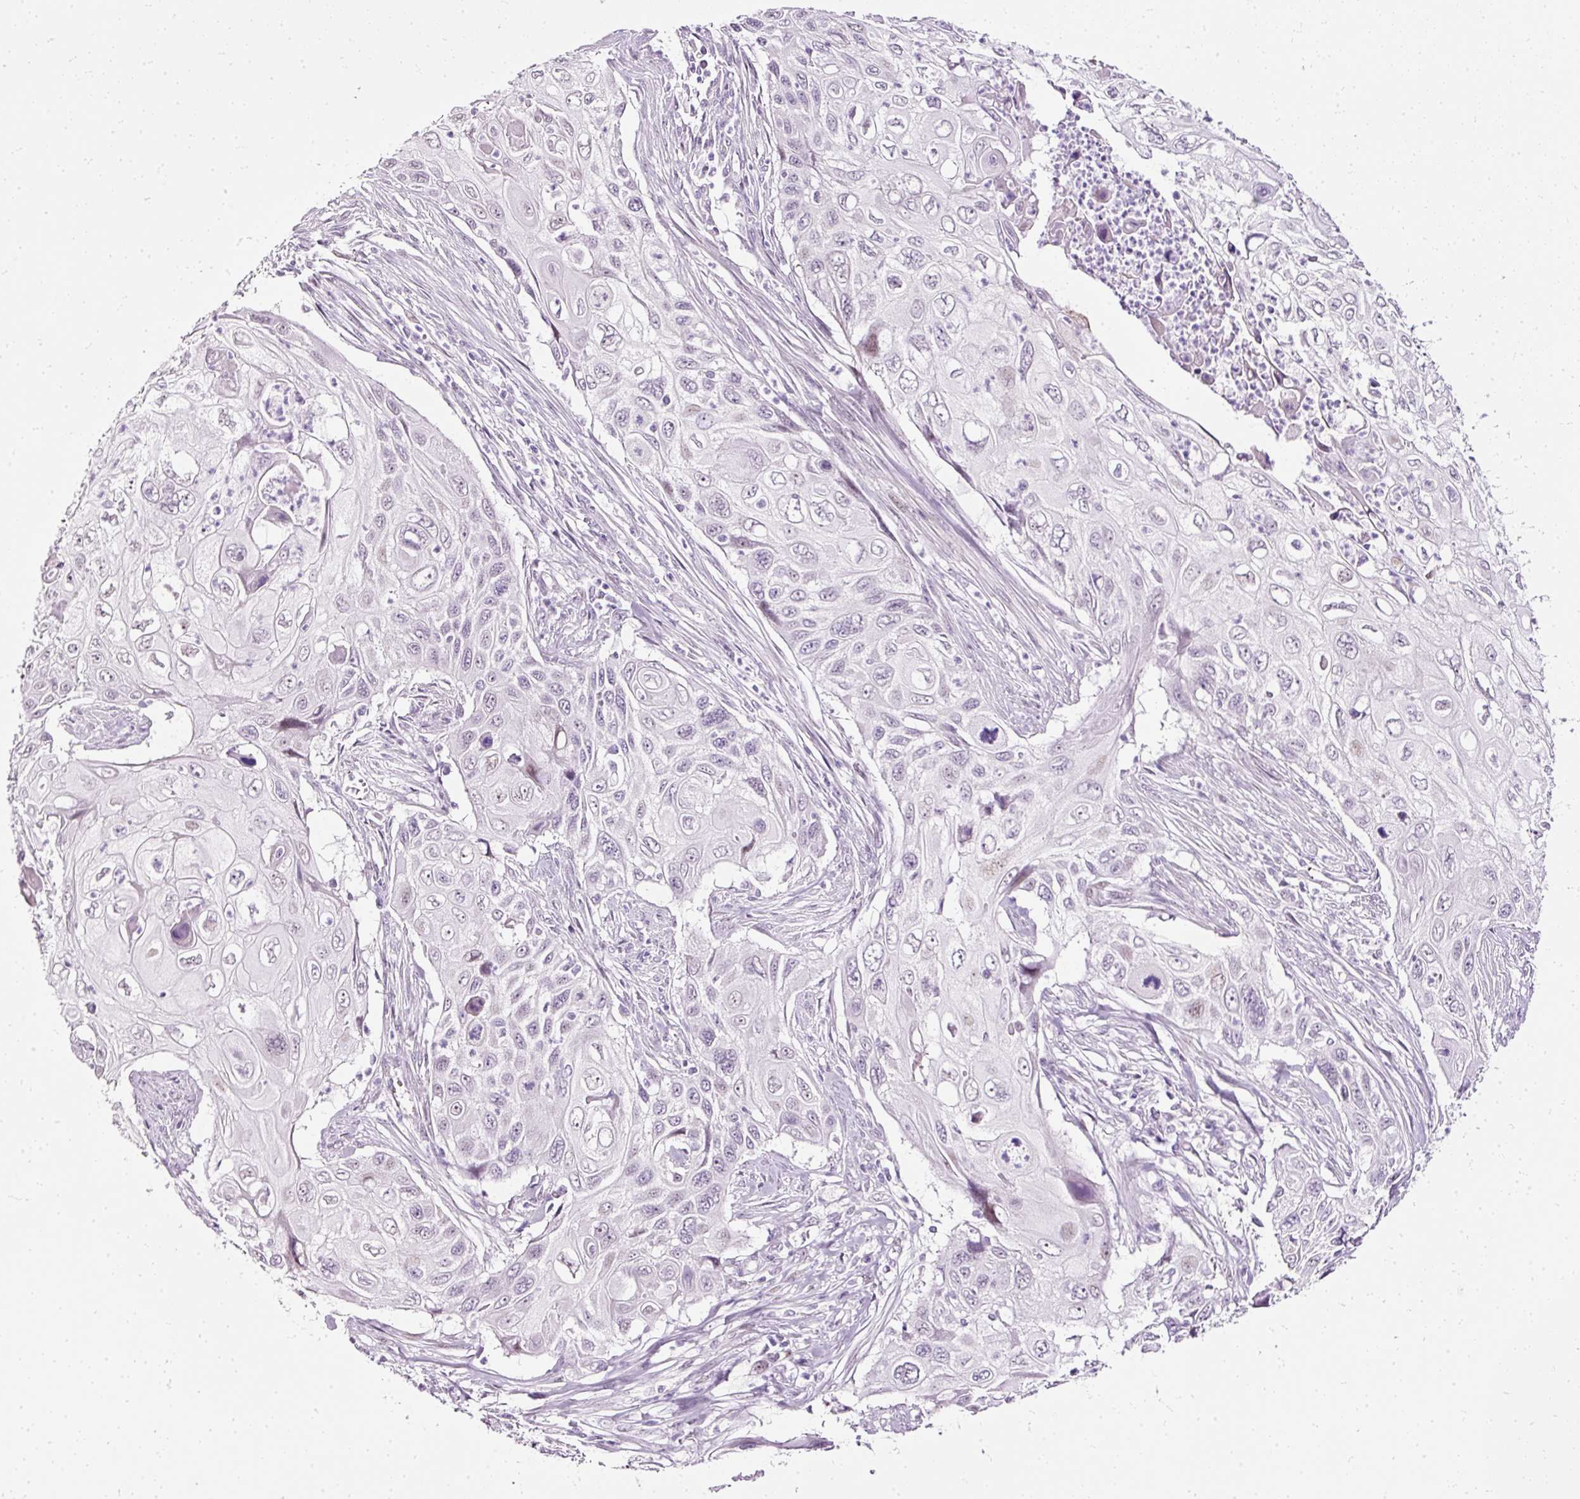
{"staining": {"intensity": "weak", "quantity": "<25%", "location": "nuclear"}, "tissue": "cervical cancer", "cell_type": "Tumor cells", "image_type": "cancer", "snomed": [{"axis": "morphology", "description": "Squamous cell carcinoma, NOS"}, {"axis": "topography", "description": "Cervix"}], "caption": "Immunohistochemistry of squamous cell carcinoma (cervical) shows no positivity in tumor cells.", "gene": "PDE6B", "patient": {"sex": "female", "age": 70}}